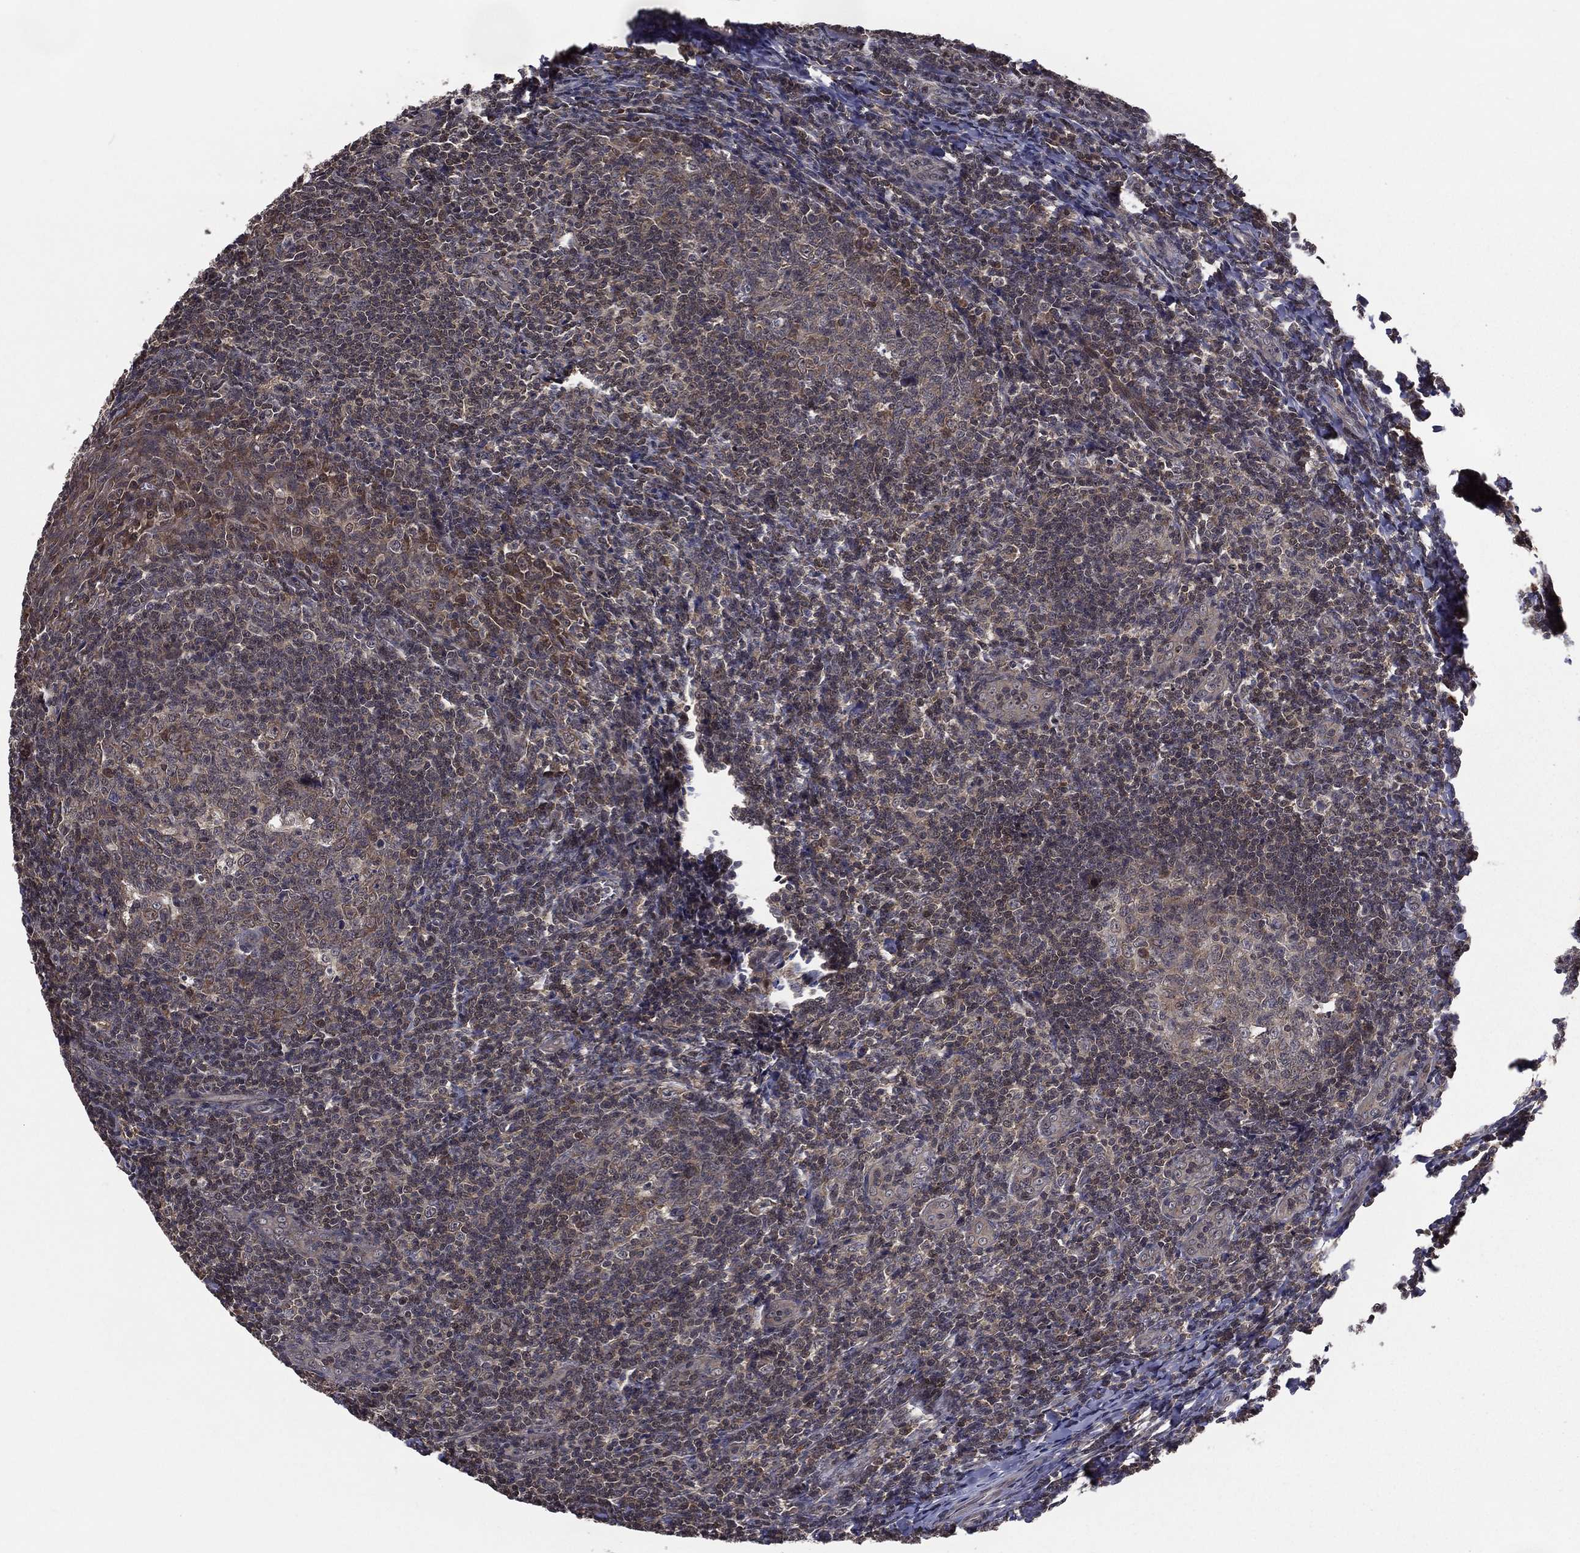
{"staining": {"intensity": "weak", "quantity": "<25%", "location": "cytoplasmic/membranous"}, "tissue": "tonsil", "cell_type": "Germinal center cells", "image_type": "normal", "snomed": [{"axis": "morphology", "description": "Normal tissue, NOS"}, {"axis": "topography", "description": "Tonsil"}], "caption": "Photomicrograph shows no protein positivity in germinal center cells of benign tonsil. Nuclei are stained in blue.", "gene": "FGD1", "patient": {"sex": "male", "age": 20}}